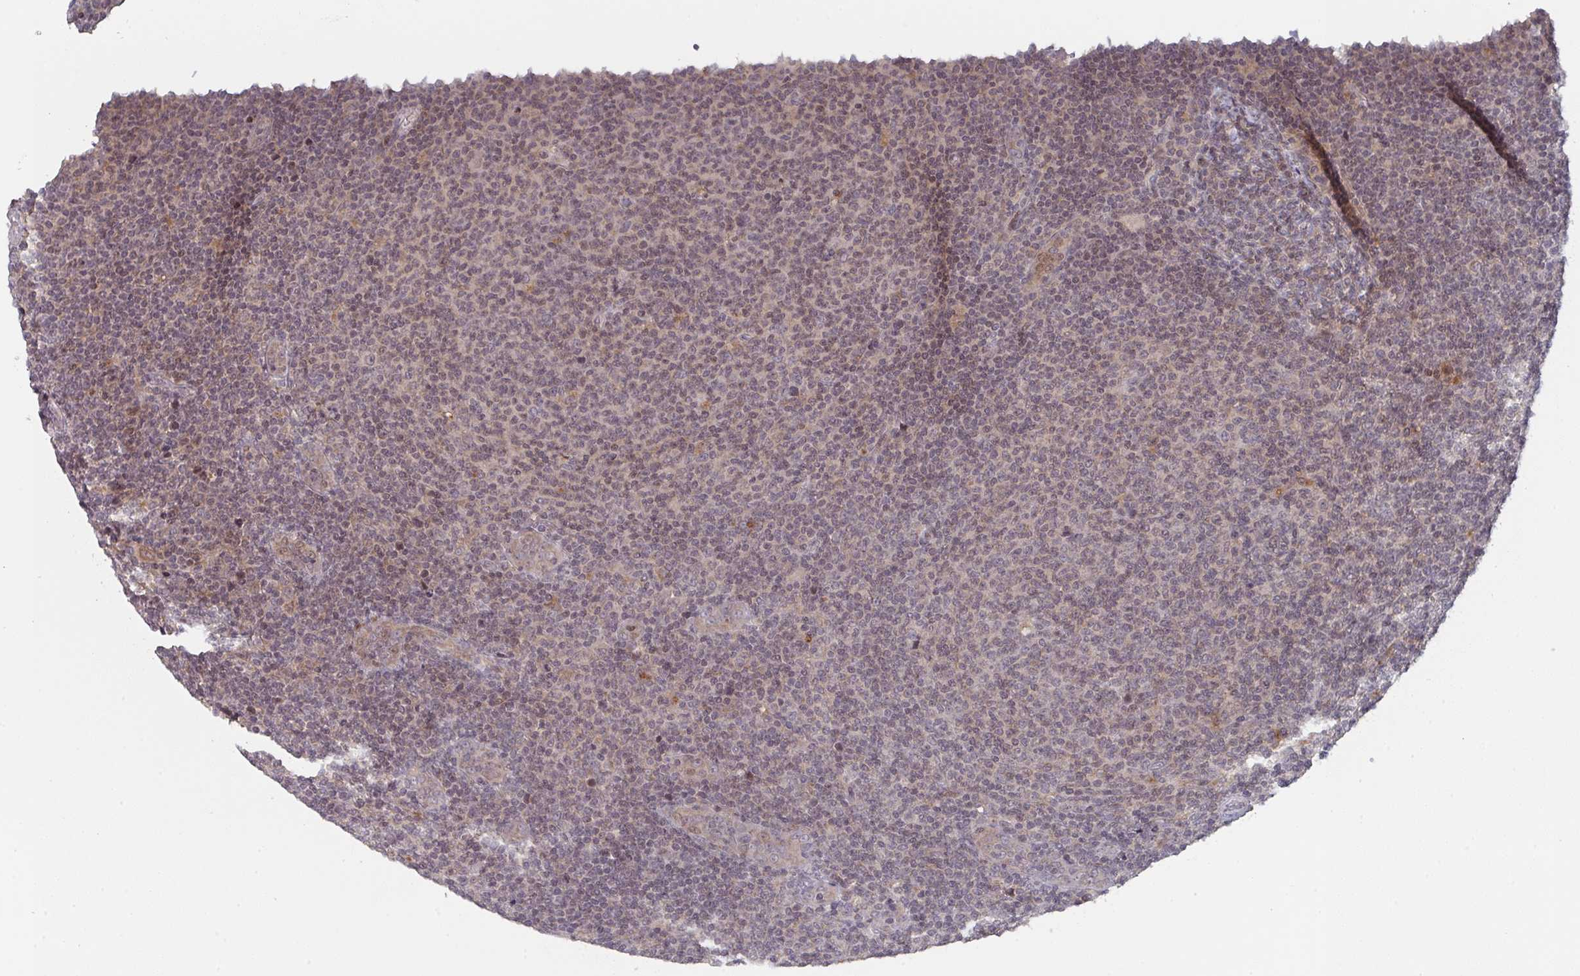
{"staining": {"intensity": "weak", "quantity": "25%-75%", "location": "nuclear"}, "tissue": "lymphoma", "cell_type": "Tumor cells", "image_type": "cancer", "snomed": [{"axis": "morphology", "description": "Malignant lymphoma, non-Hodgkin's type, Low grade"}, {"axis": "topography", "description": "Lymph node"}], "caption": "Immunohistochemical staining of human malignant lymphoma, non-Hodgkin's type (low-grade) reveals low levels of weak nuclear staining in about 25%-75% of tumor cells.", "gene": "DCST1", "patient": {"sex": "male", "age": 66}}